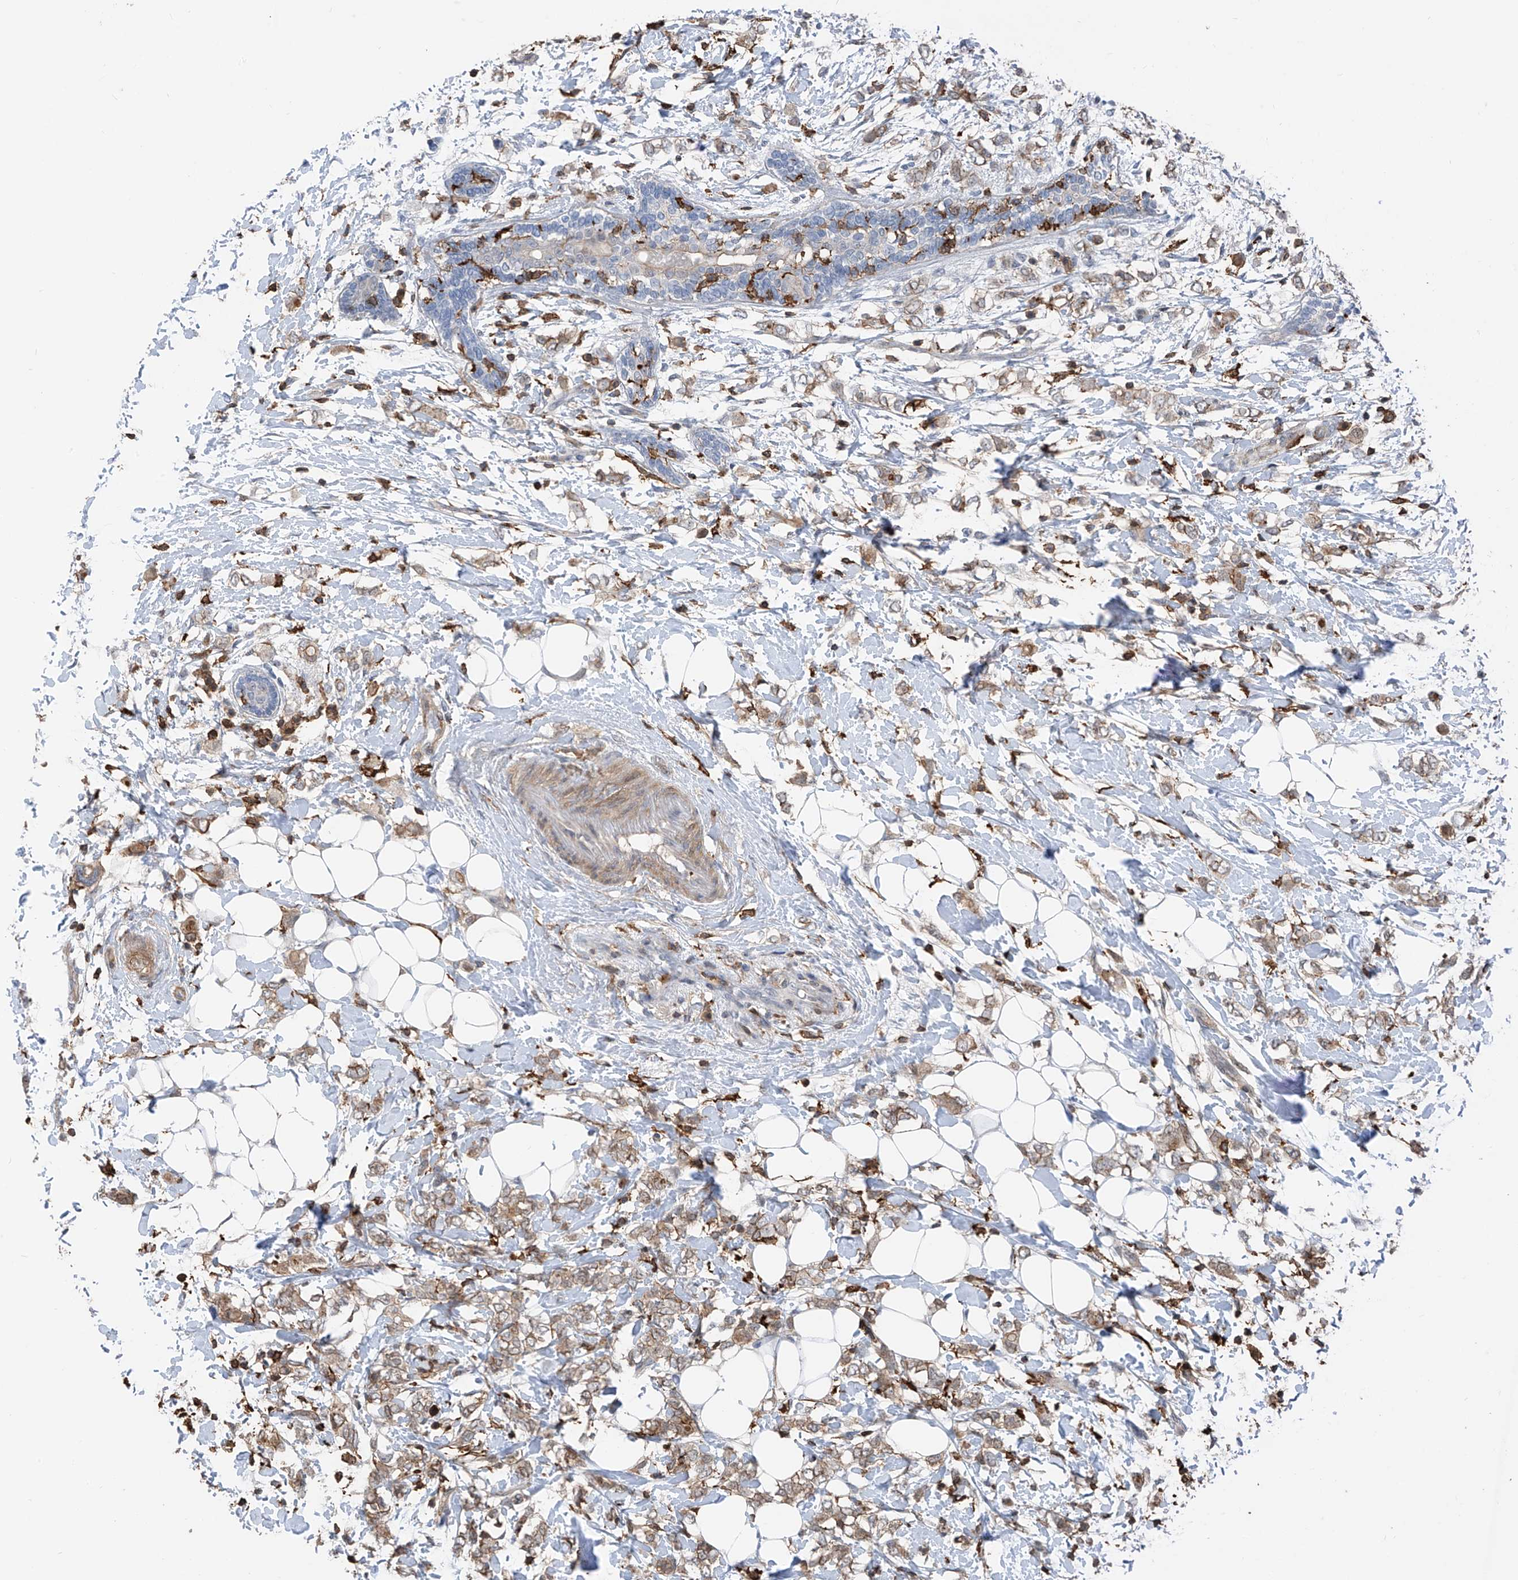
{"staining": {"intensity": "moderate", "quantity": ">75%", "location": "cytoplasmic/membranous"}, "tissue": "breast cancer", "cell_type": "Tumor cells", "image_type": "cancer", "snomed": [{"axis": "morphology", "description": "Normal tissue, NOS"}, {"axis": "morphology", "description": "Lobular carcinoma"}, {"axis": "topography", "description": "Breast"}], "caption": "This is an image of immunohistochemistry staining of breast cancer (lobular carcinoma), which shows moderate expression in the cytoplasmic/membranous of tumor cells.", "gene": "MICAL1", "patient": {"sex": "female", "age": 47}}